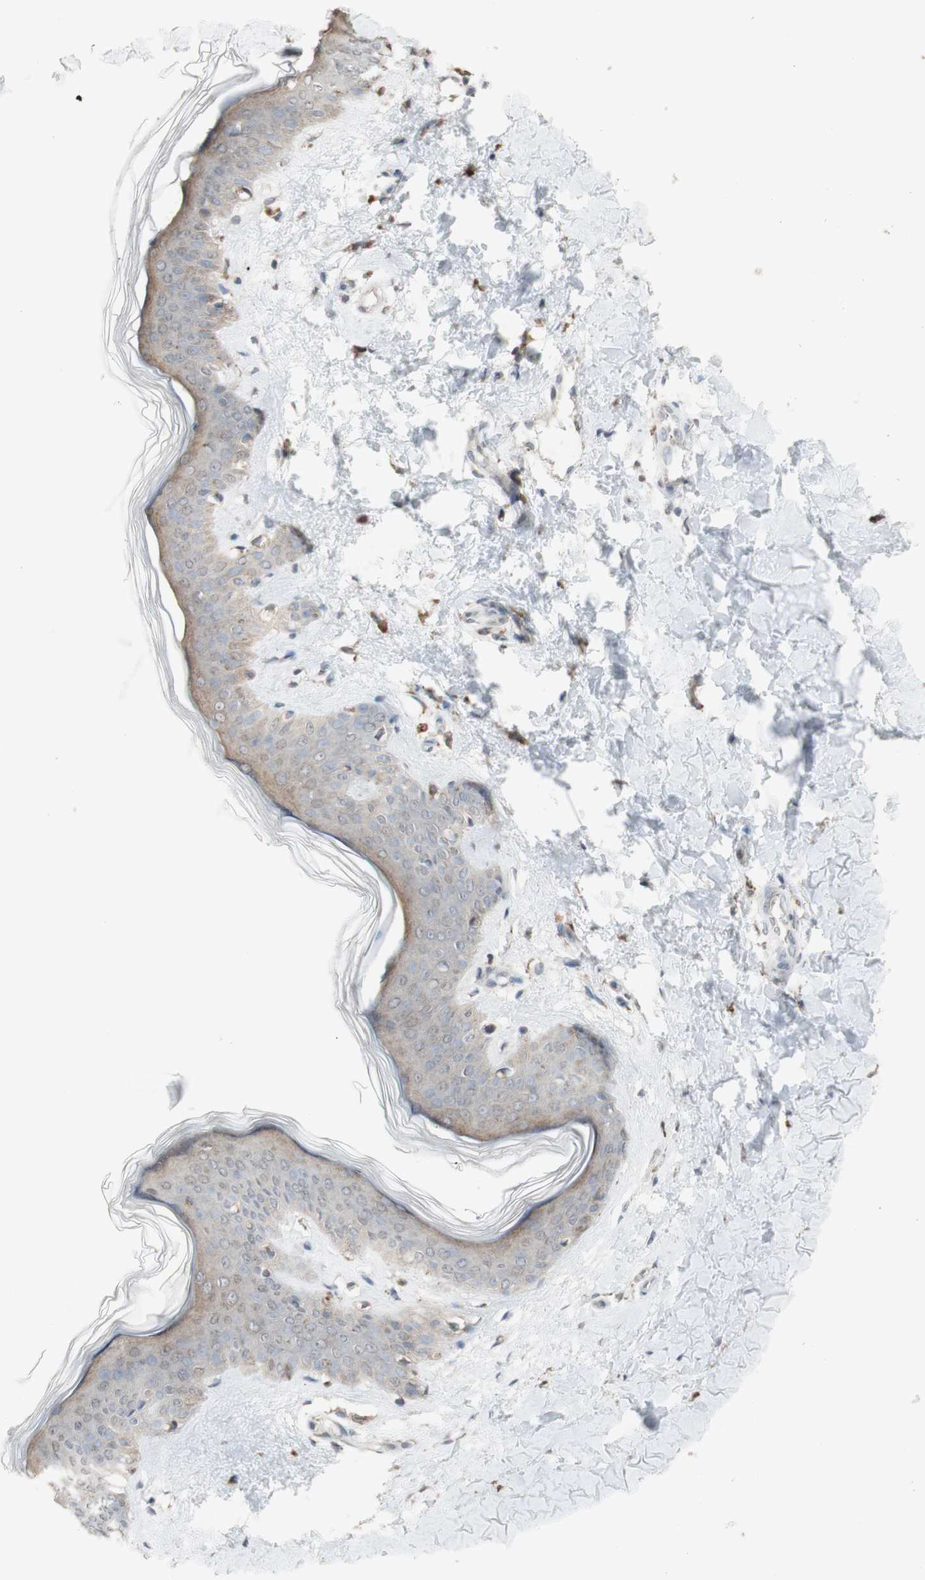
{"staining": {"intensity": "negative", "quantity": "none", "location": "none"}, "tissue": "skin", "cell_type": "Fibroblasts", "image_type": "normal", "snomed": [{"axis": "morphology", "description": "Normal tissue, NOS"}, {"axis": "topography", "description": "Skin"}], "caption": "Immunohistochemical staining of unremarkable human skin reveals no significant expression in fibroblasts. (DAB immunohistochemistry (IHC) visualized using brightfield microscopy, high magnification).", "gene": "ATP6V1E1", "patient": {"sex": "female", "age": 41}}